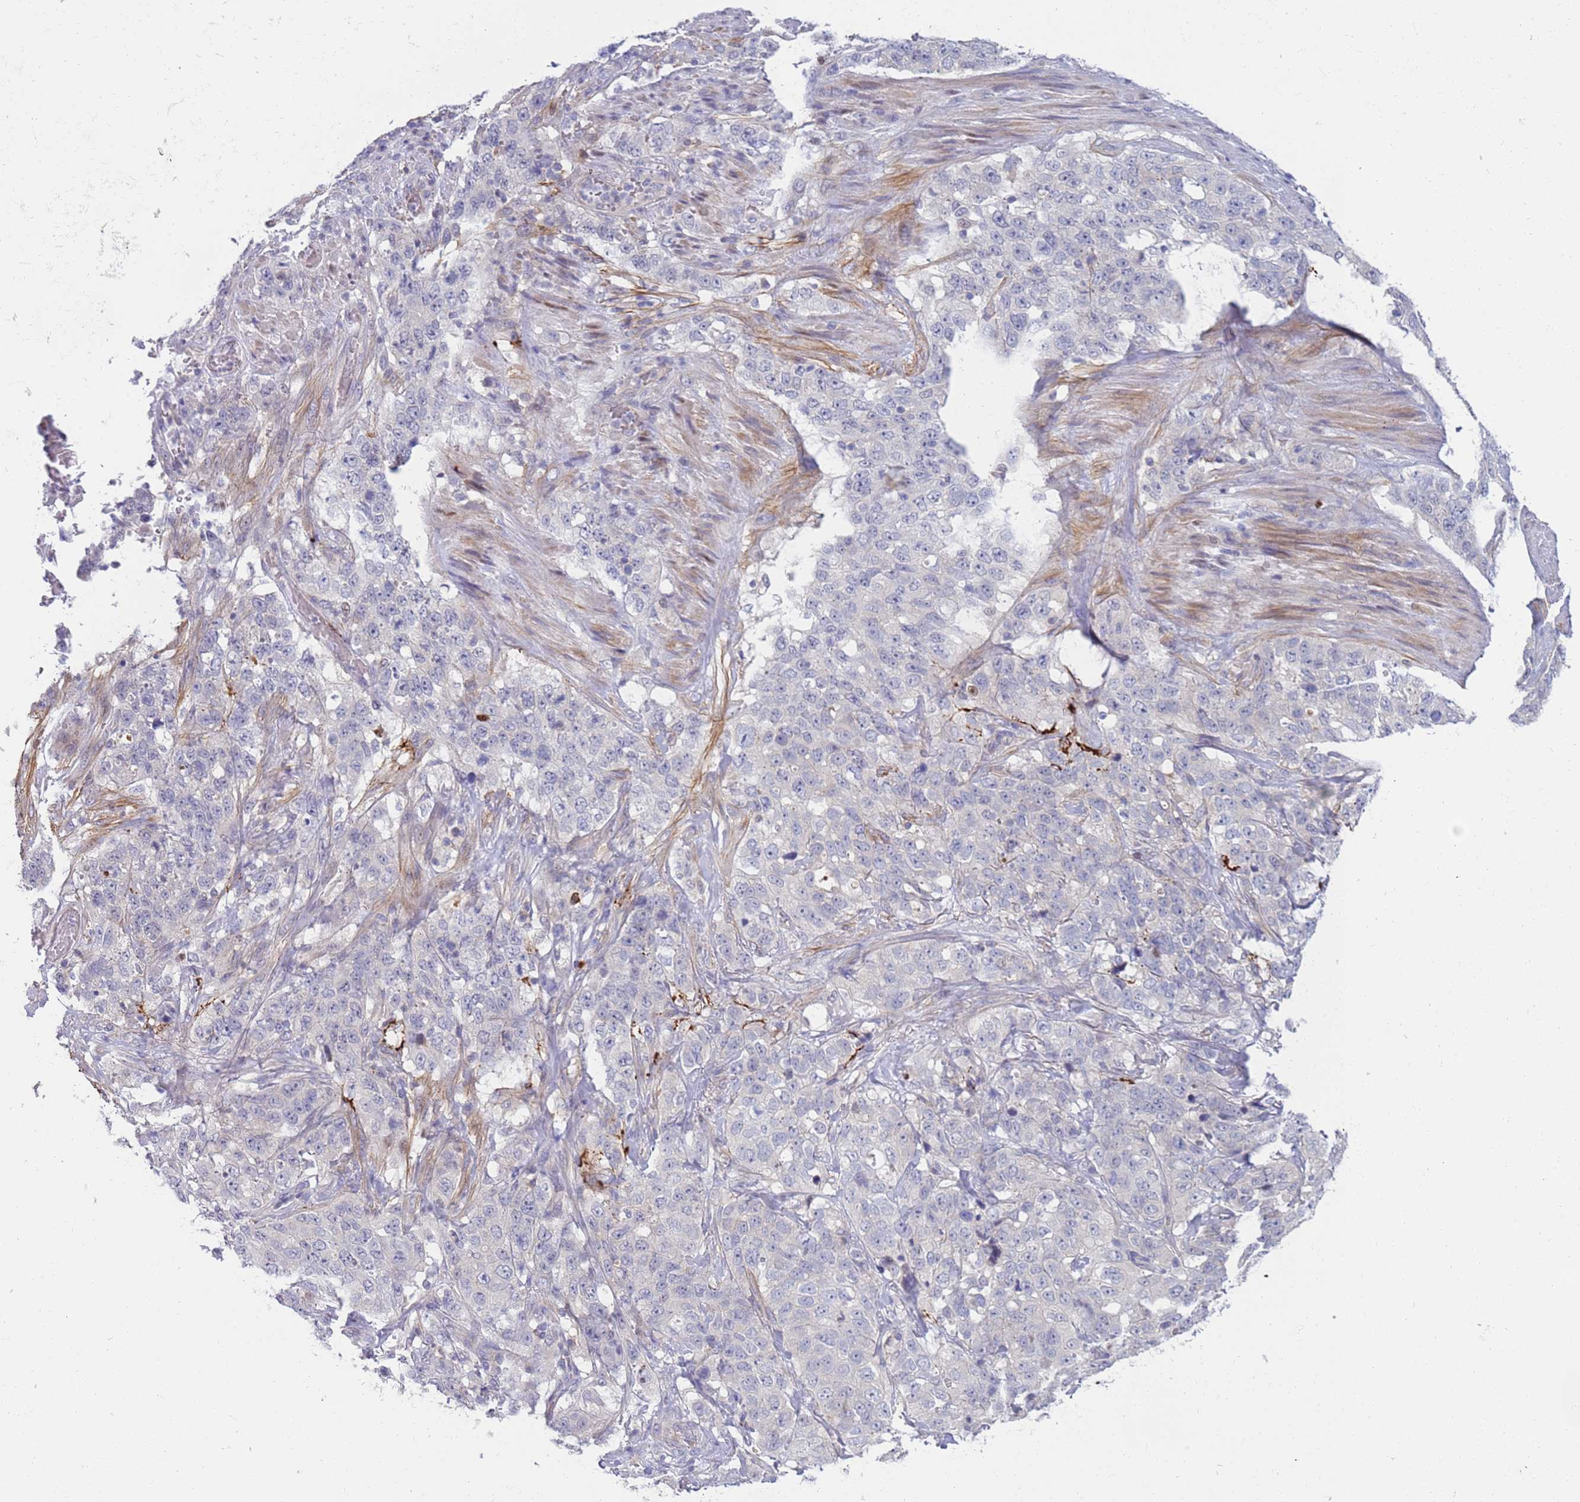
{"staining": {"intensity": "negative", "quantity": "none", "location": "none"}, "tissue": "stomach cancer", "cell_type": "Tumor cells", "image_type": "cancer", "snomed": [{"axis": "morphology", "description": "Adenocarcinoma, NOS"}, {"axis": "topography", "description": "Stomach"}], "caption": "The image exhibits no significant expression in tumor cells of adenocarcinoma (stomach).", "gene": "STK25", "patient": {"sex": "male", "age": 48}}